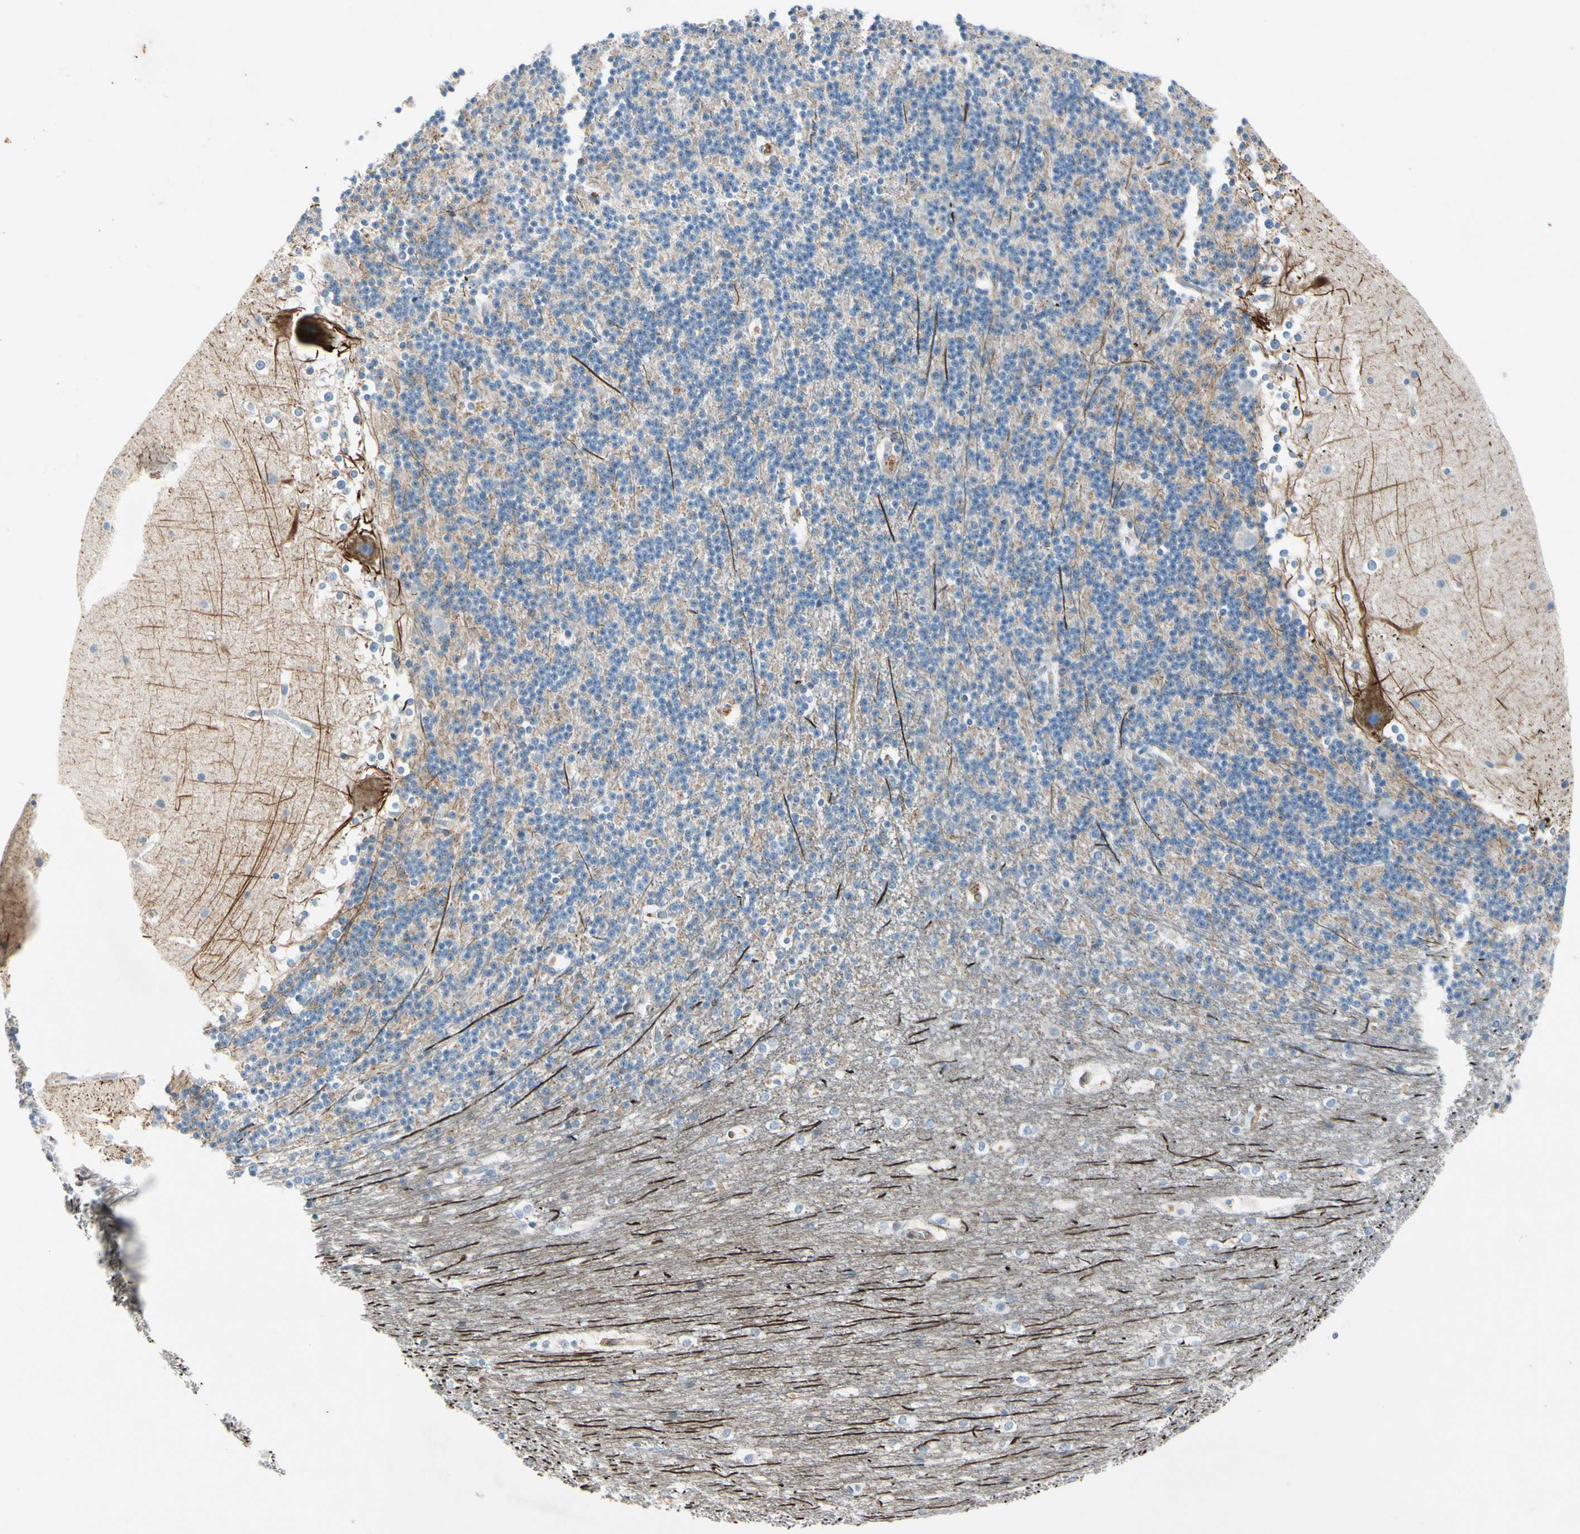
{"staining": {"intensity": "negative", "quantity": "none", "location": "none"}, "tissue": "cerebellum", "cell_type": "Cells in granular layer", "image_type": "normal", "snomed": [{"axis": "morphology", "description": "Normal tissue, NOS"}, {"axis": "topography", "description": "Cerebellum"}], "caption": "Immunohistochemistry (IHC) image of unremarkable cerebellum: human cerebellum stained with DAB (3,3'-diaminobenzidine) shows no significant protein staining in cells in granular layer.", "gene": "CD93", "patient": {"sex": "female", "age": 19}}